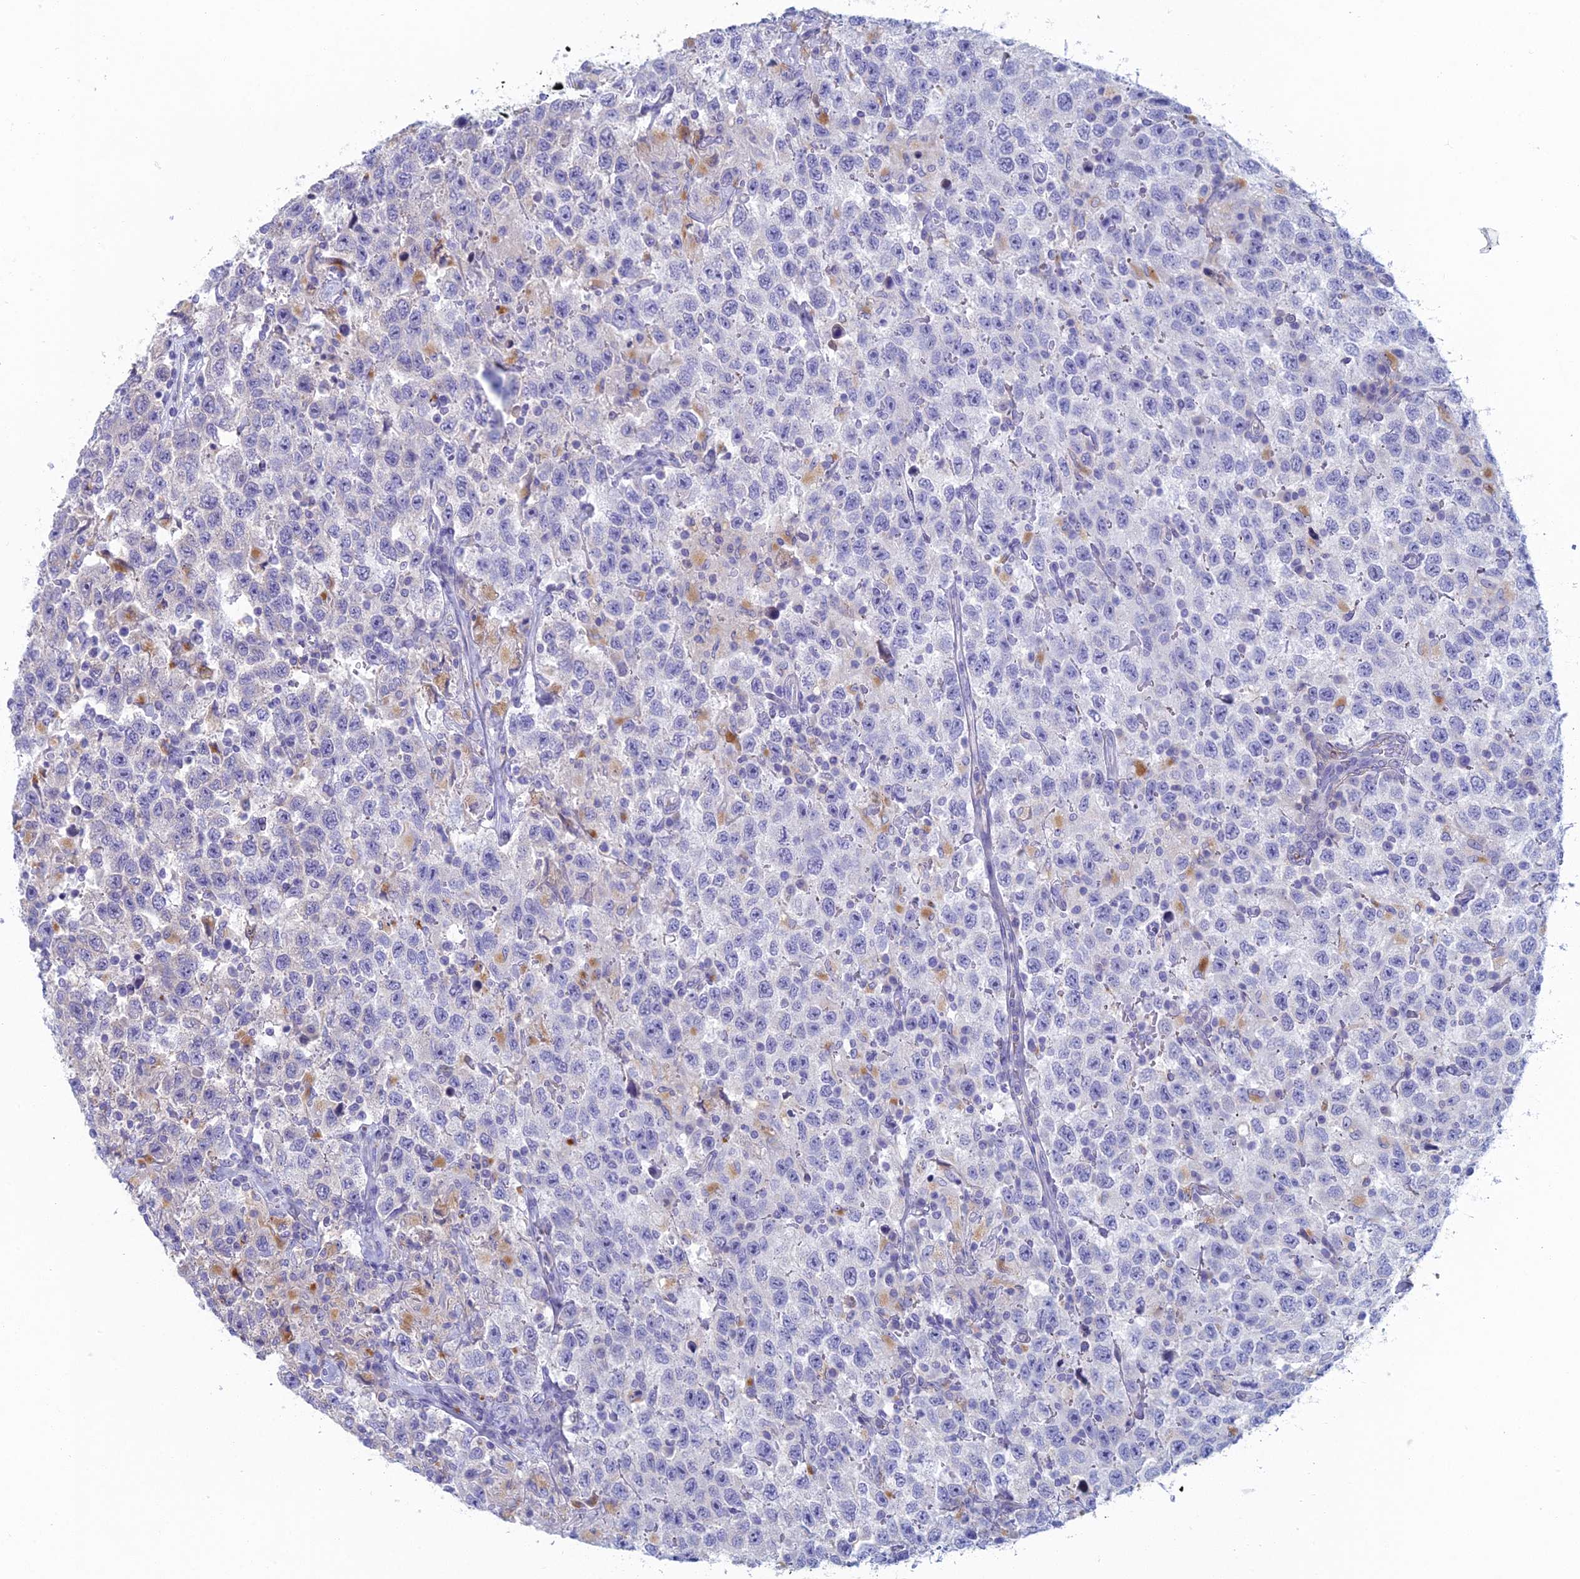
{"staining": {"intensity": "negative", "quantity": "none", "location": "none"}, "tissue": "testis cancer", "cell_type": "Tumor cells", "image_type": "cancer", "snomed": [{"axis": "morphology", "description": "Seminoma, NOS"}, {"axis": "topography", "description": "Testis"}], "caption": "Tumor cells are negative for protein expression in human testis seminoma.", "gene": "FERD3L", "patient": {"sex": "male", "age": 41}}